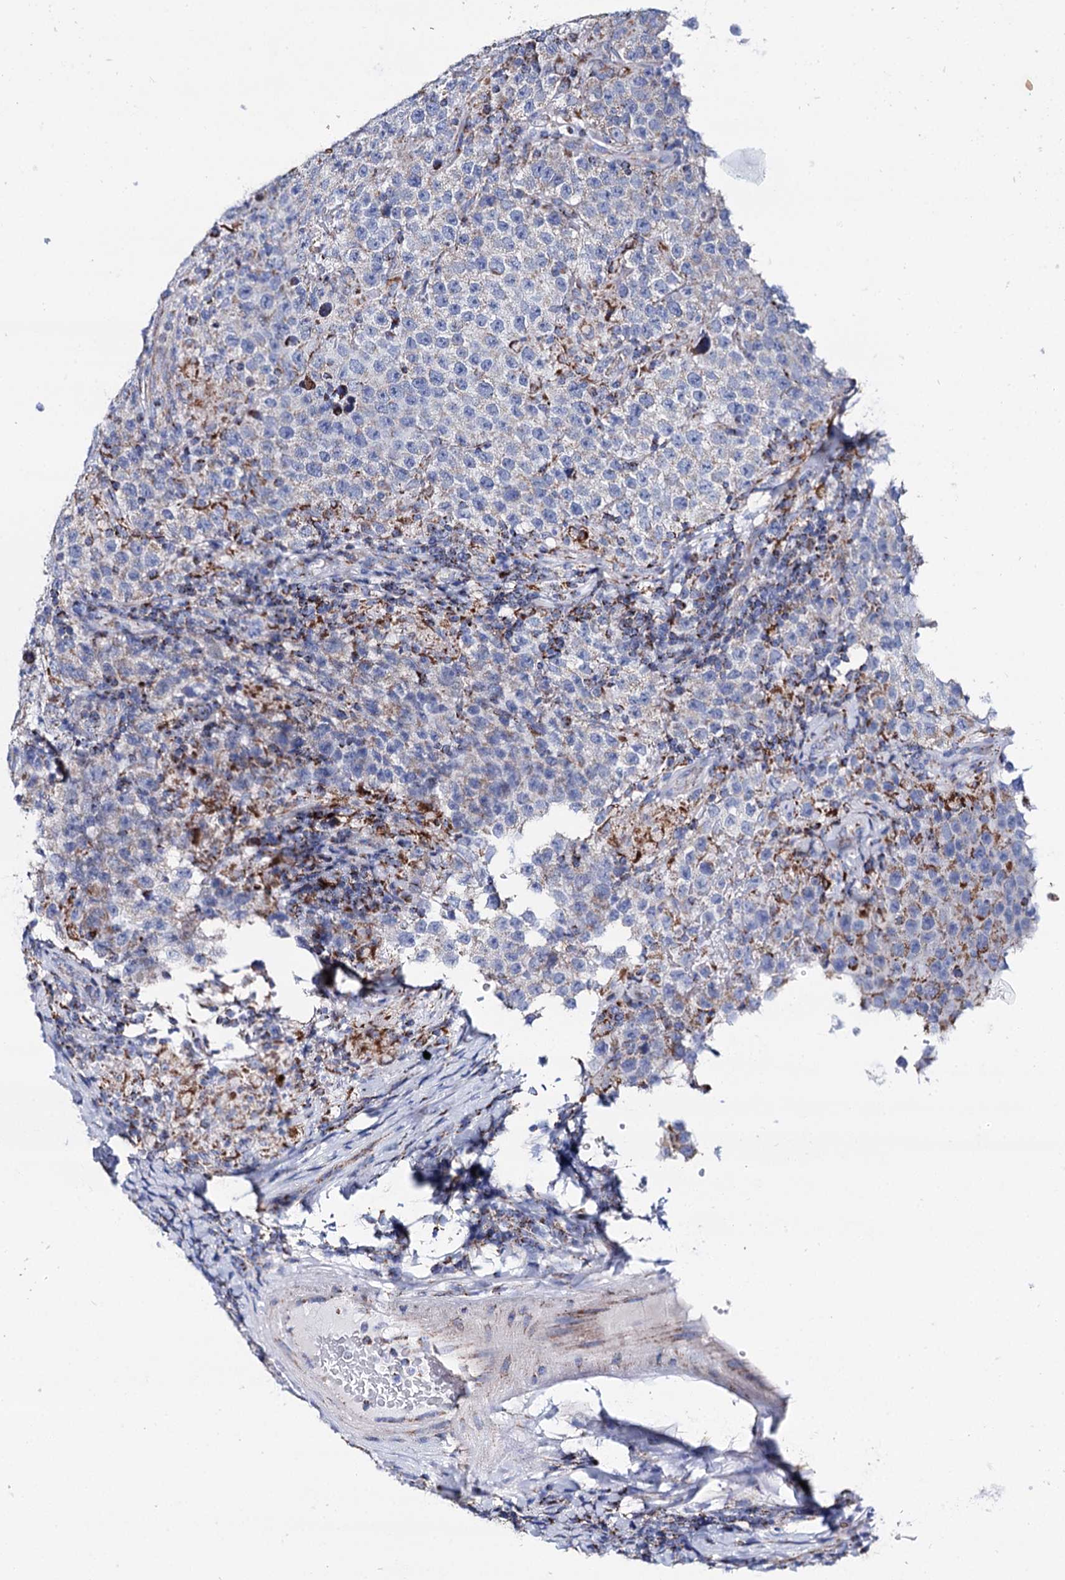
{"staining": {"intensity": "moderate", "quantity": "<25%", "location": "cytoplasmic/membranous"}, "tissue": "testis cancer", "cell_type": "Tumor cells", "image_type": "cancer", "snomed": [{"axis": "morphology", "description": "Normal tissue, NOS"}, {"axis": "morphology", "description": "Urothelial carcinoma, High grade"}, {"axis": "morphology", "description": "Seminoma, NOS"}, {"axis": "morphology", "description": "Carcinoma, Embryonal, NOS"}, {"axis": "topography", "description": "Urinary bladder"}, {"axis": "topography", "description": "Testis"}], "caption": "Immunohistochemical staining of human seminoma (testis) exhibits low levels of moderate cytoplasmic/membranous protein expression in approximately <25% of tumor cells.", "gene": "UBASH3B", "patient": {"sex": "male", "age": 41}}